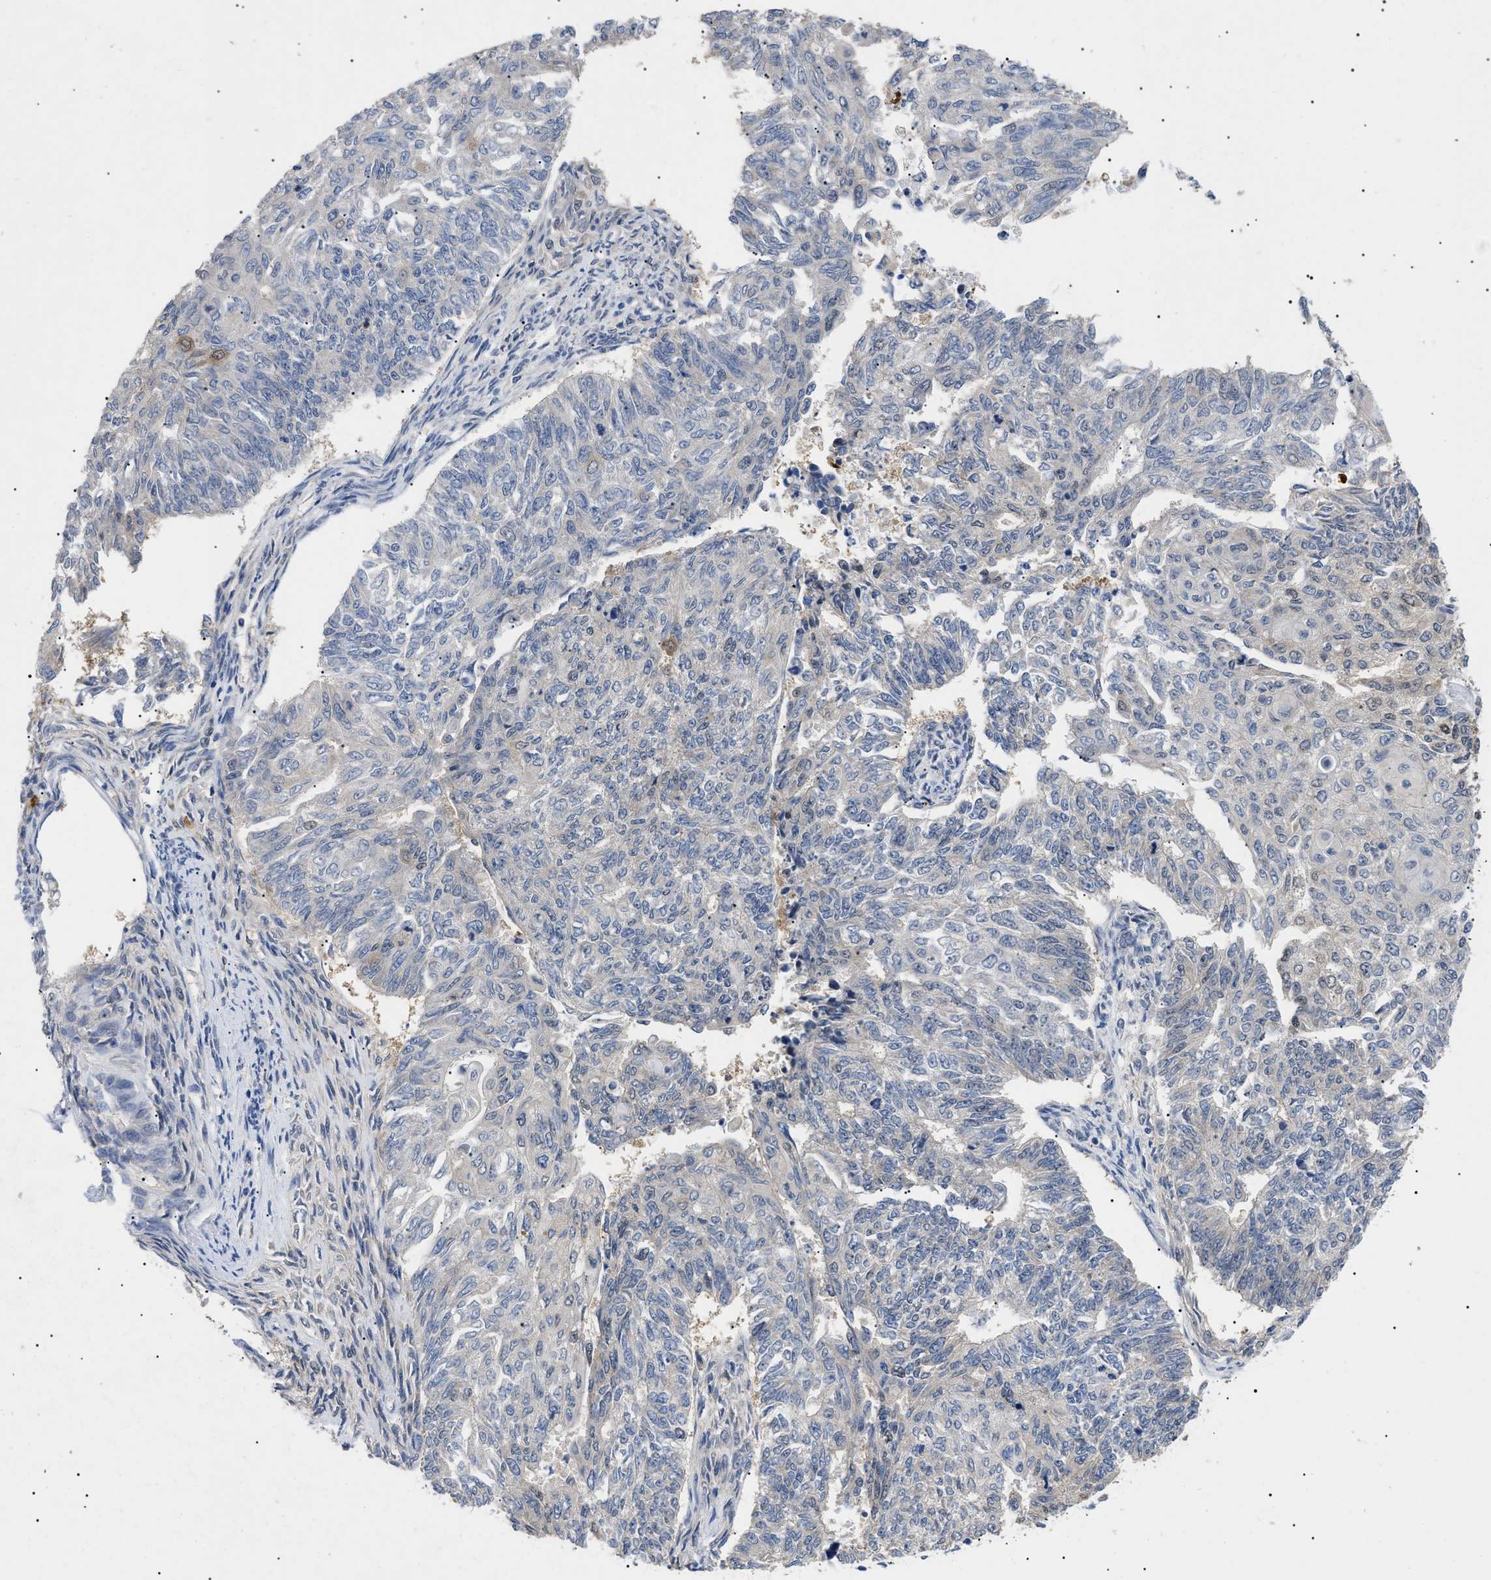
{"staining": {"intensity": "negative", "quantity": "none", "location": "none"}, "tissue": "endometrial cancer", "cell_type": "Tumor cells", "image_type": "cancer", "snomed": [{"axis": "morphology", "description": "Adenocarcinoma, NOS"}, {"axis": "topography", "description": "Endometrium"}], "caption": "Endometrial adenocarcinoma stained for a protein using IHC reveals no expression tumor cells.", "gene": "GARRE1", "patient": {"sex": "female", "age": 32}}